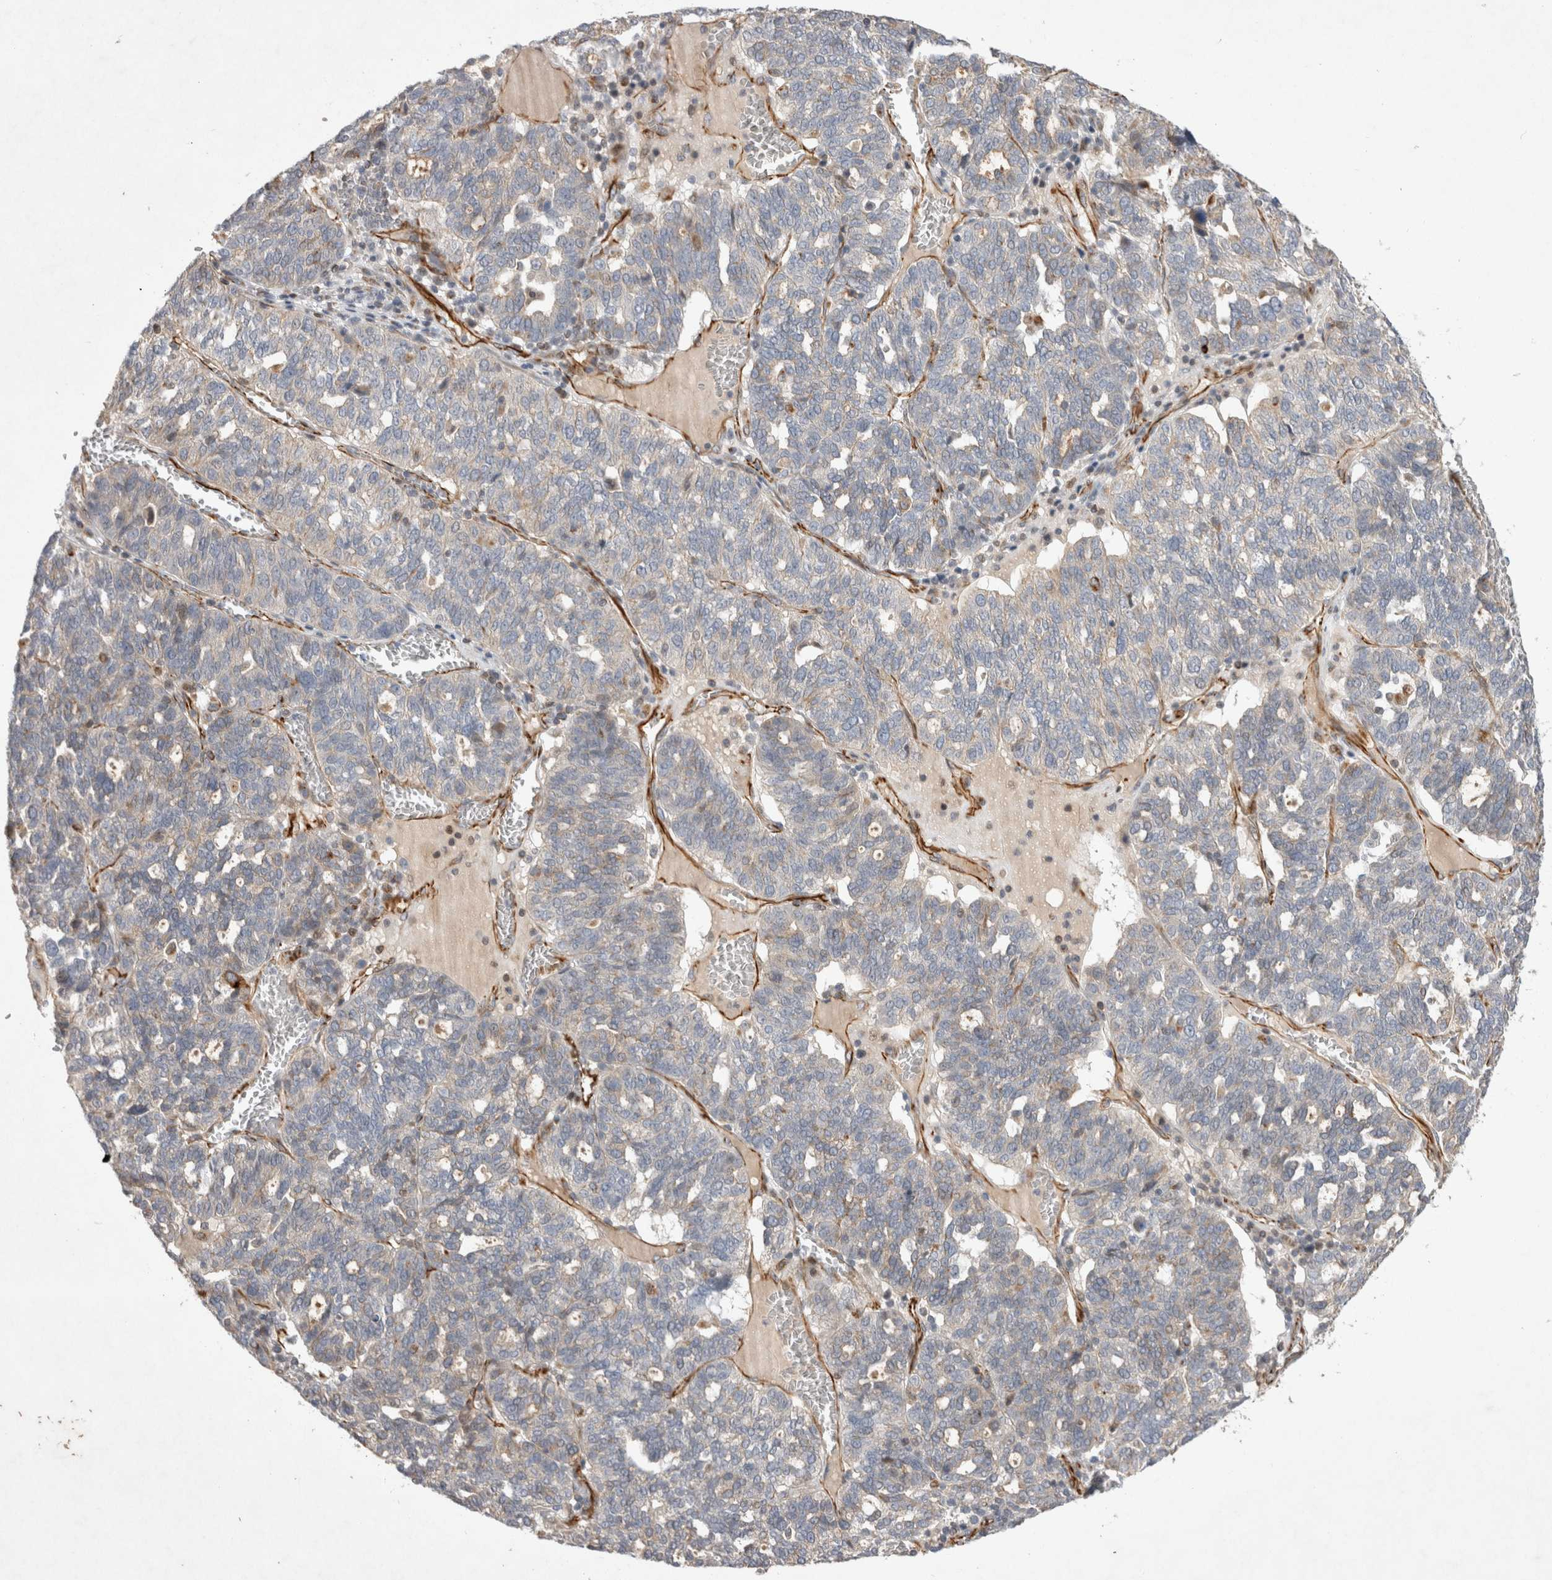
{"staining": {"intensity": "weak", "quantity": "<25%", "location": "cytoplasmic/membranous"}, "tissue": "ovarian cancer", "cell_type": "Tumor cells", "image_type": "cancer", "snomed": [{"axis": "morphology", "description": "Cystadenocarcinoma, serous, NOS"}, {"axis": "topography", "description": "Ovary"}], "caption": "Ovarian cancer (serous cystadenocarcinoma) was stained to show a protein in brown. There is no significant positivity in tumor cells.", "gene": "NMU", "patient": {"sex": "female", "age": 59}}